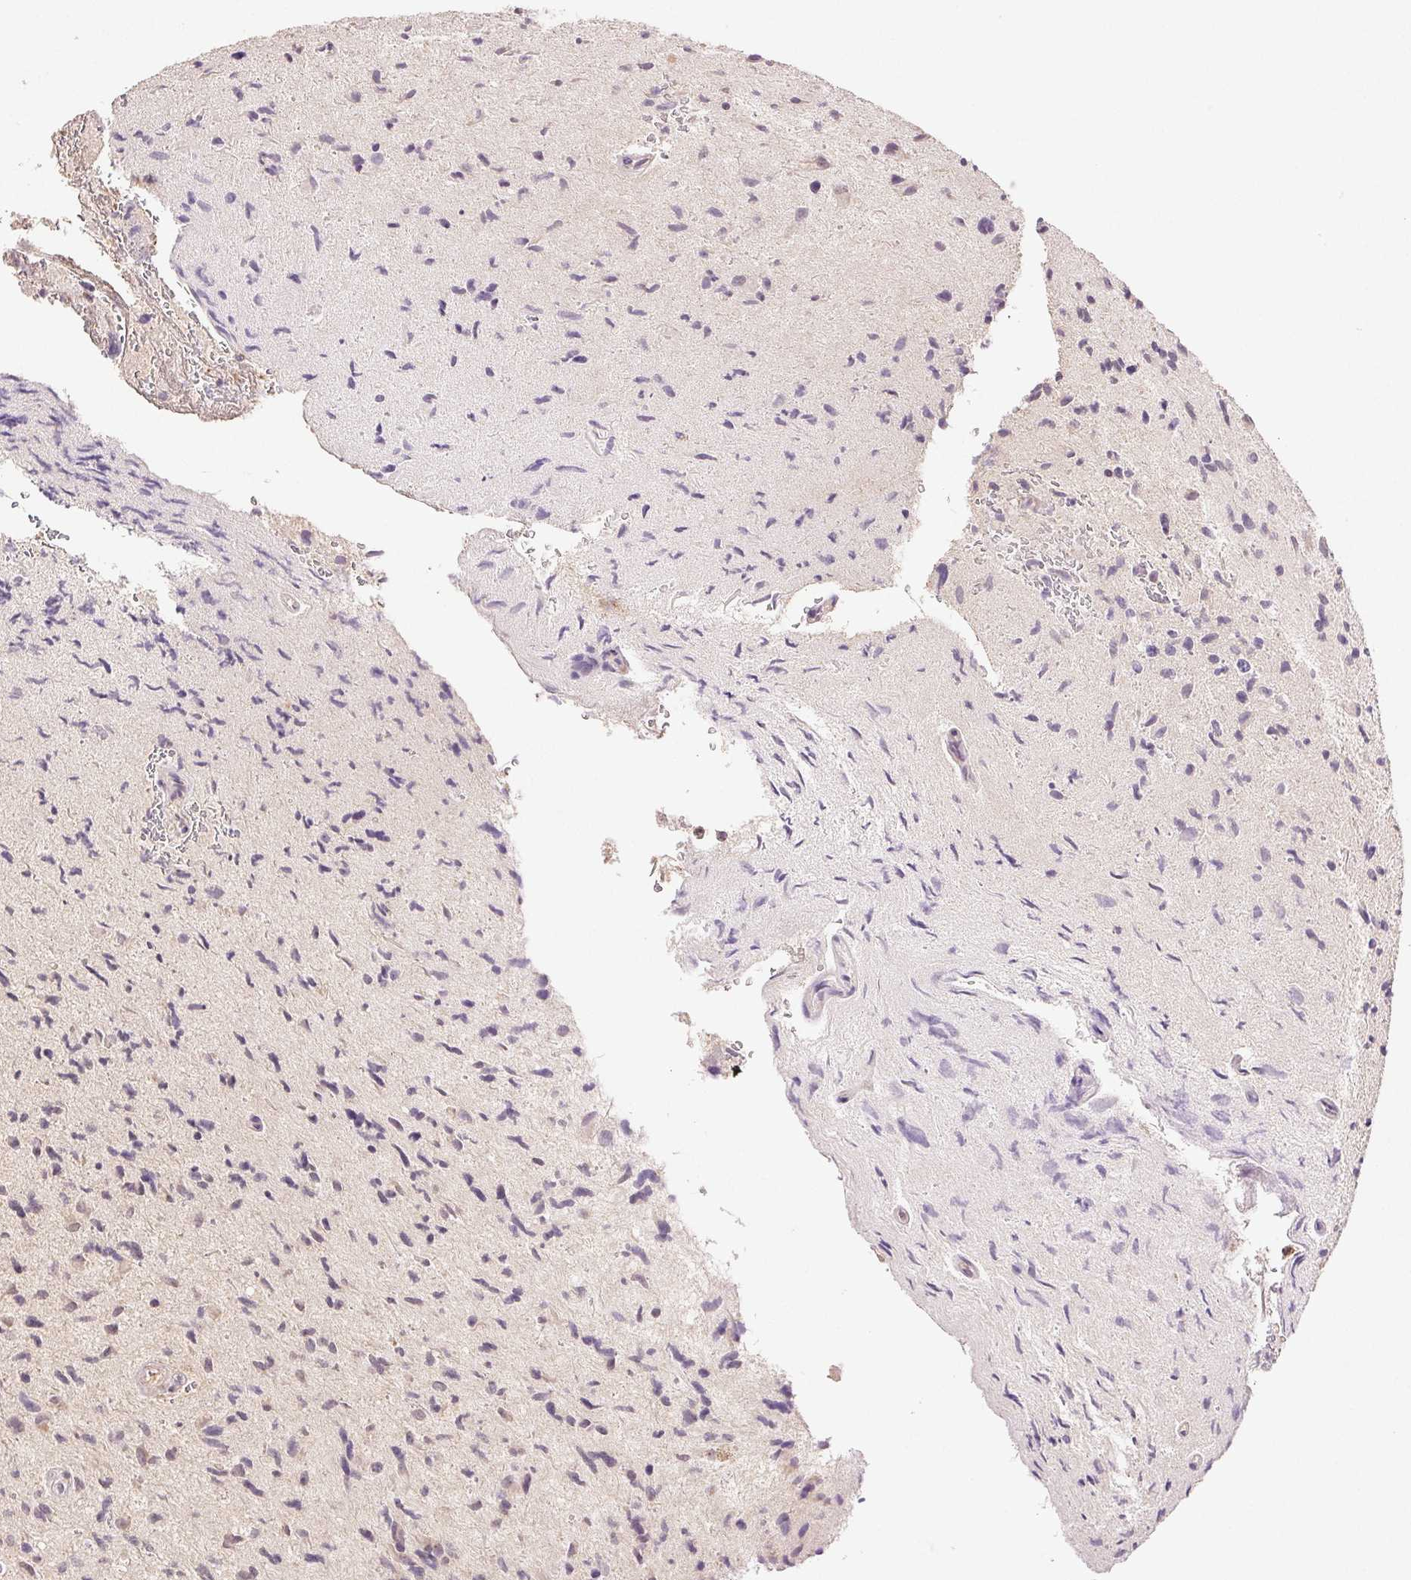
{"staining": {"intensity": "negative", "quantity": "none", "location": "none"}, "tissue": "glioma", "cell_type": "Tumor cells", "image_type": "cancer", "snomed": [{"axis": "morphology", "description": "Glioma, malignant, High grade"}, {"axis": "topography", "description": "Brain"}], "caption": "Immunohistochemistry image of glioma stained for a protein (brown), which shows no expression in tumor cells. Brightfield microscopy of IHC stained with DAB (brown) and hematoxylin (blue), captured at high magnification.", "gene": "TMEM253", "patient": {"sex": "male", "age": 54}}